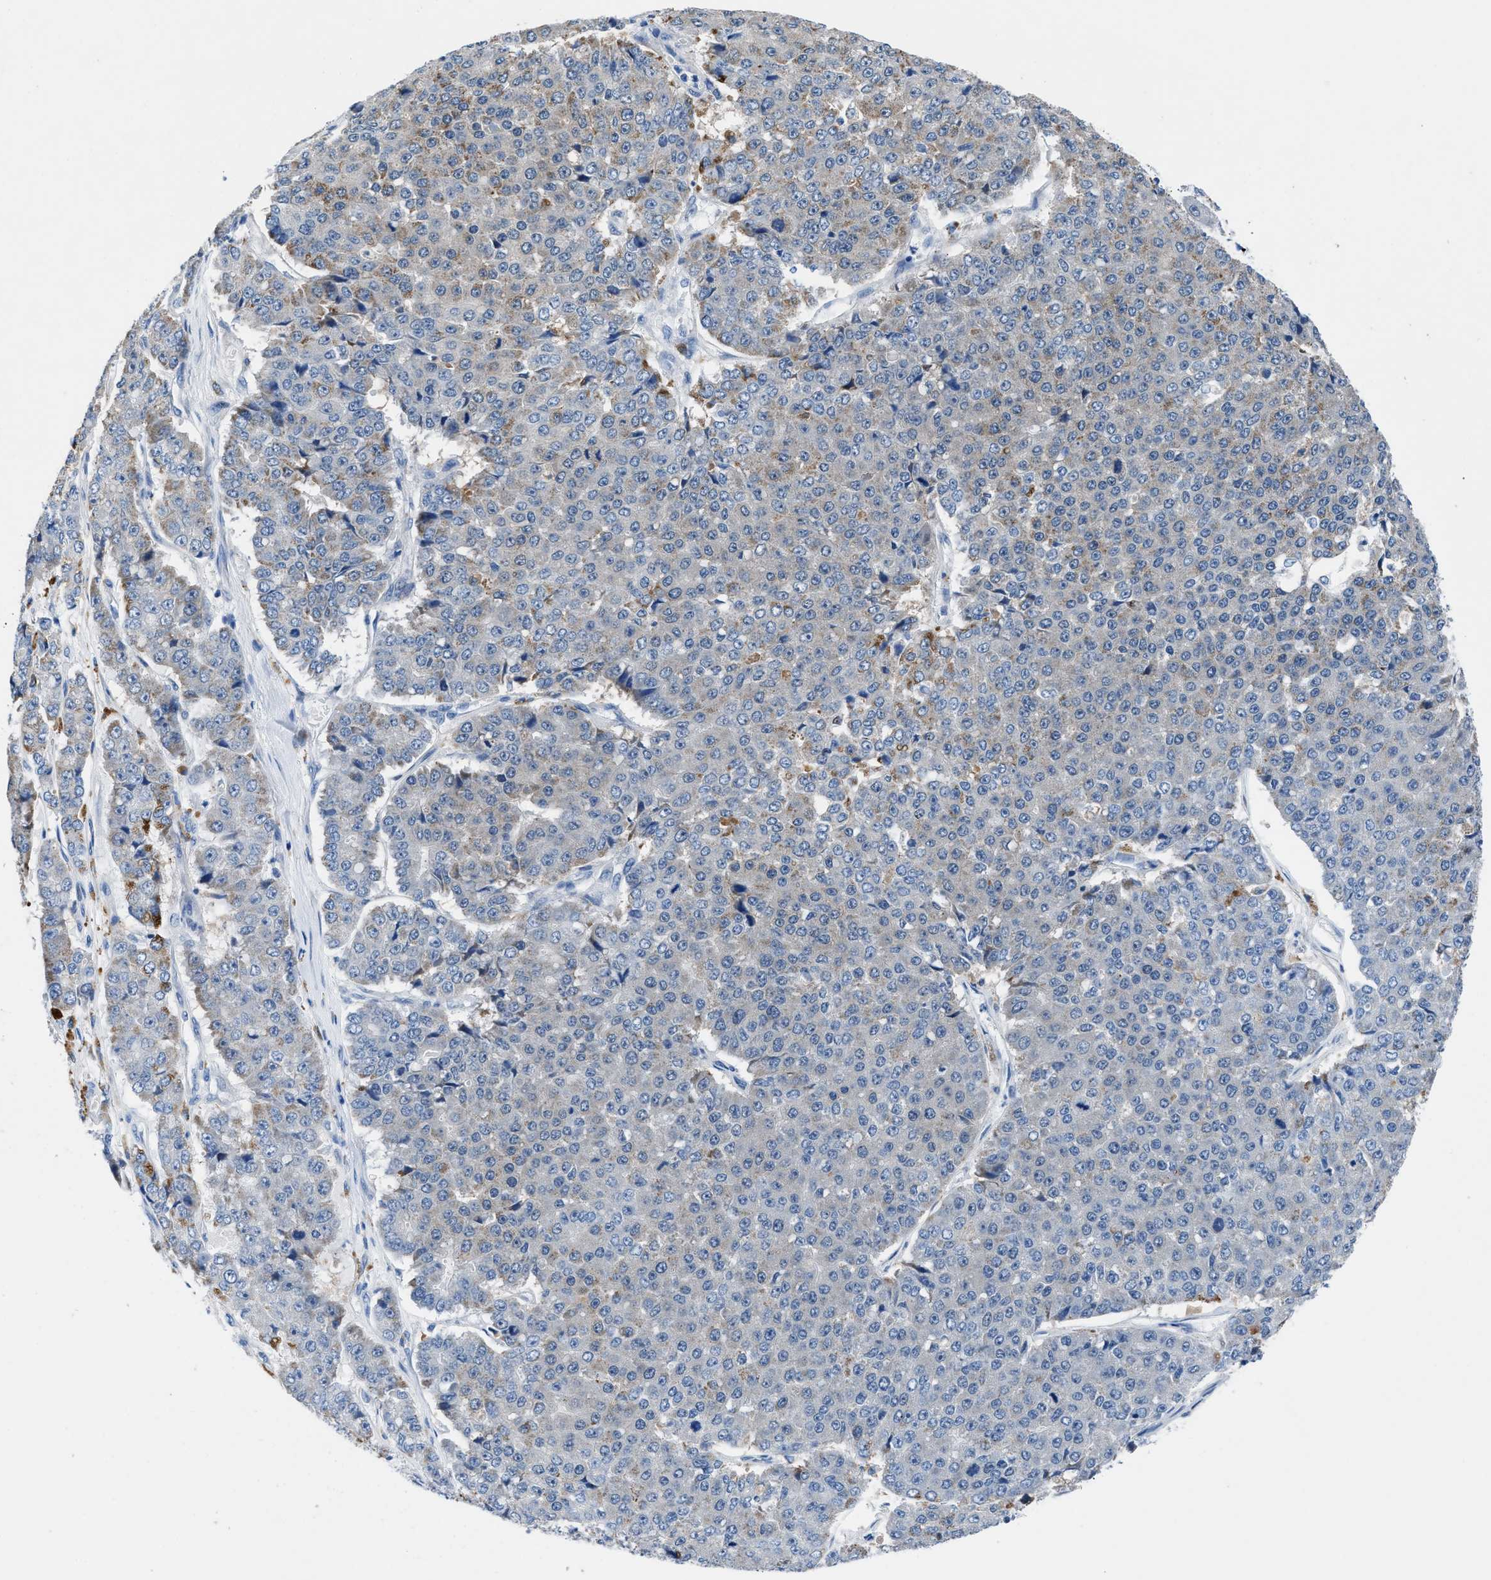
{"staining": {"intensity": "weak", "quantity": "<25%", "location": "cytoplasmic/membranous"}, "tissue": "pancreatic cancer", "cell_type": "Tumor cells", "image_type": "cancer", "snomed": [{"axis": "morphology", "description": "Adenocarcinoma, NOS"}, {"axis": "topography", "description": "Pancreas"}], "caption": "Human pancreatic cancer stained for a protein using immunohistochemistry demonstrates no staining in tumor cells.", "gene": "UAP1", "patient": {"sex": "male", "age": 50}}